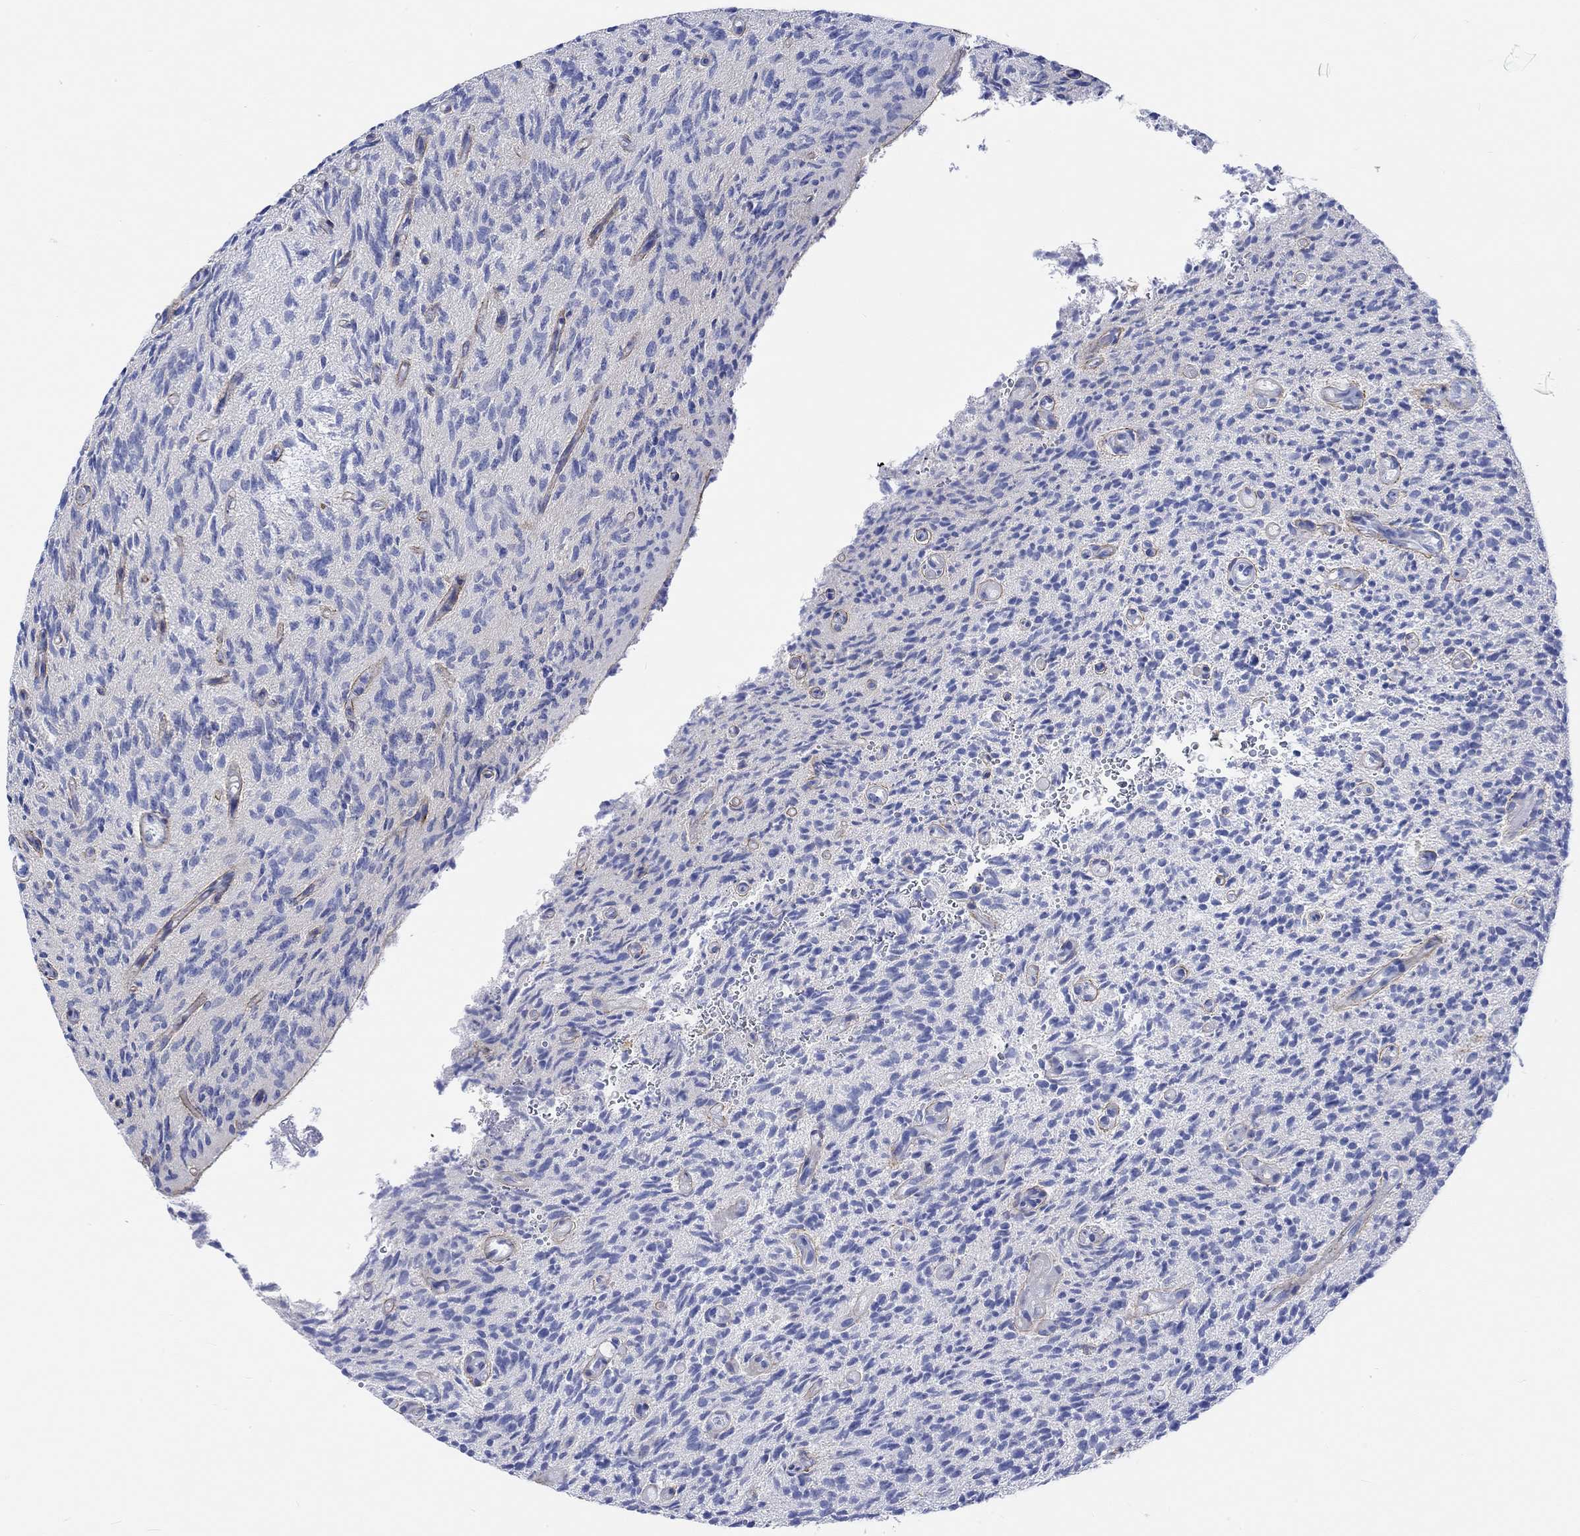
{"staining": {"intensity": "negative", "quantity": "none", "location": "none"}, "tissue": "glioma", "cell_type": "Tumor cells", "image_type": "cancer", "snomed": [{"axis": "morphology", "description": "Glioma, malignant, High grade"}, {"axis": "topography", "description": "Brain"}], "caption": "IHC image of neoplastic tissue: glioma stained with DAB (3,3'-diaminobenzidine) reveals no significant protein staining in tumor cells.", "gene": "REEP6", "patient": {"sex": "male", "age": 64}}